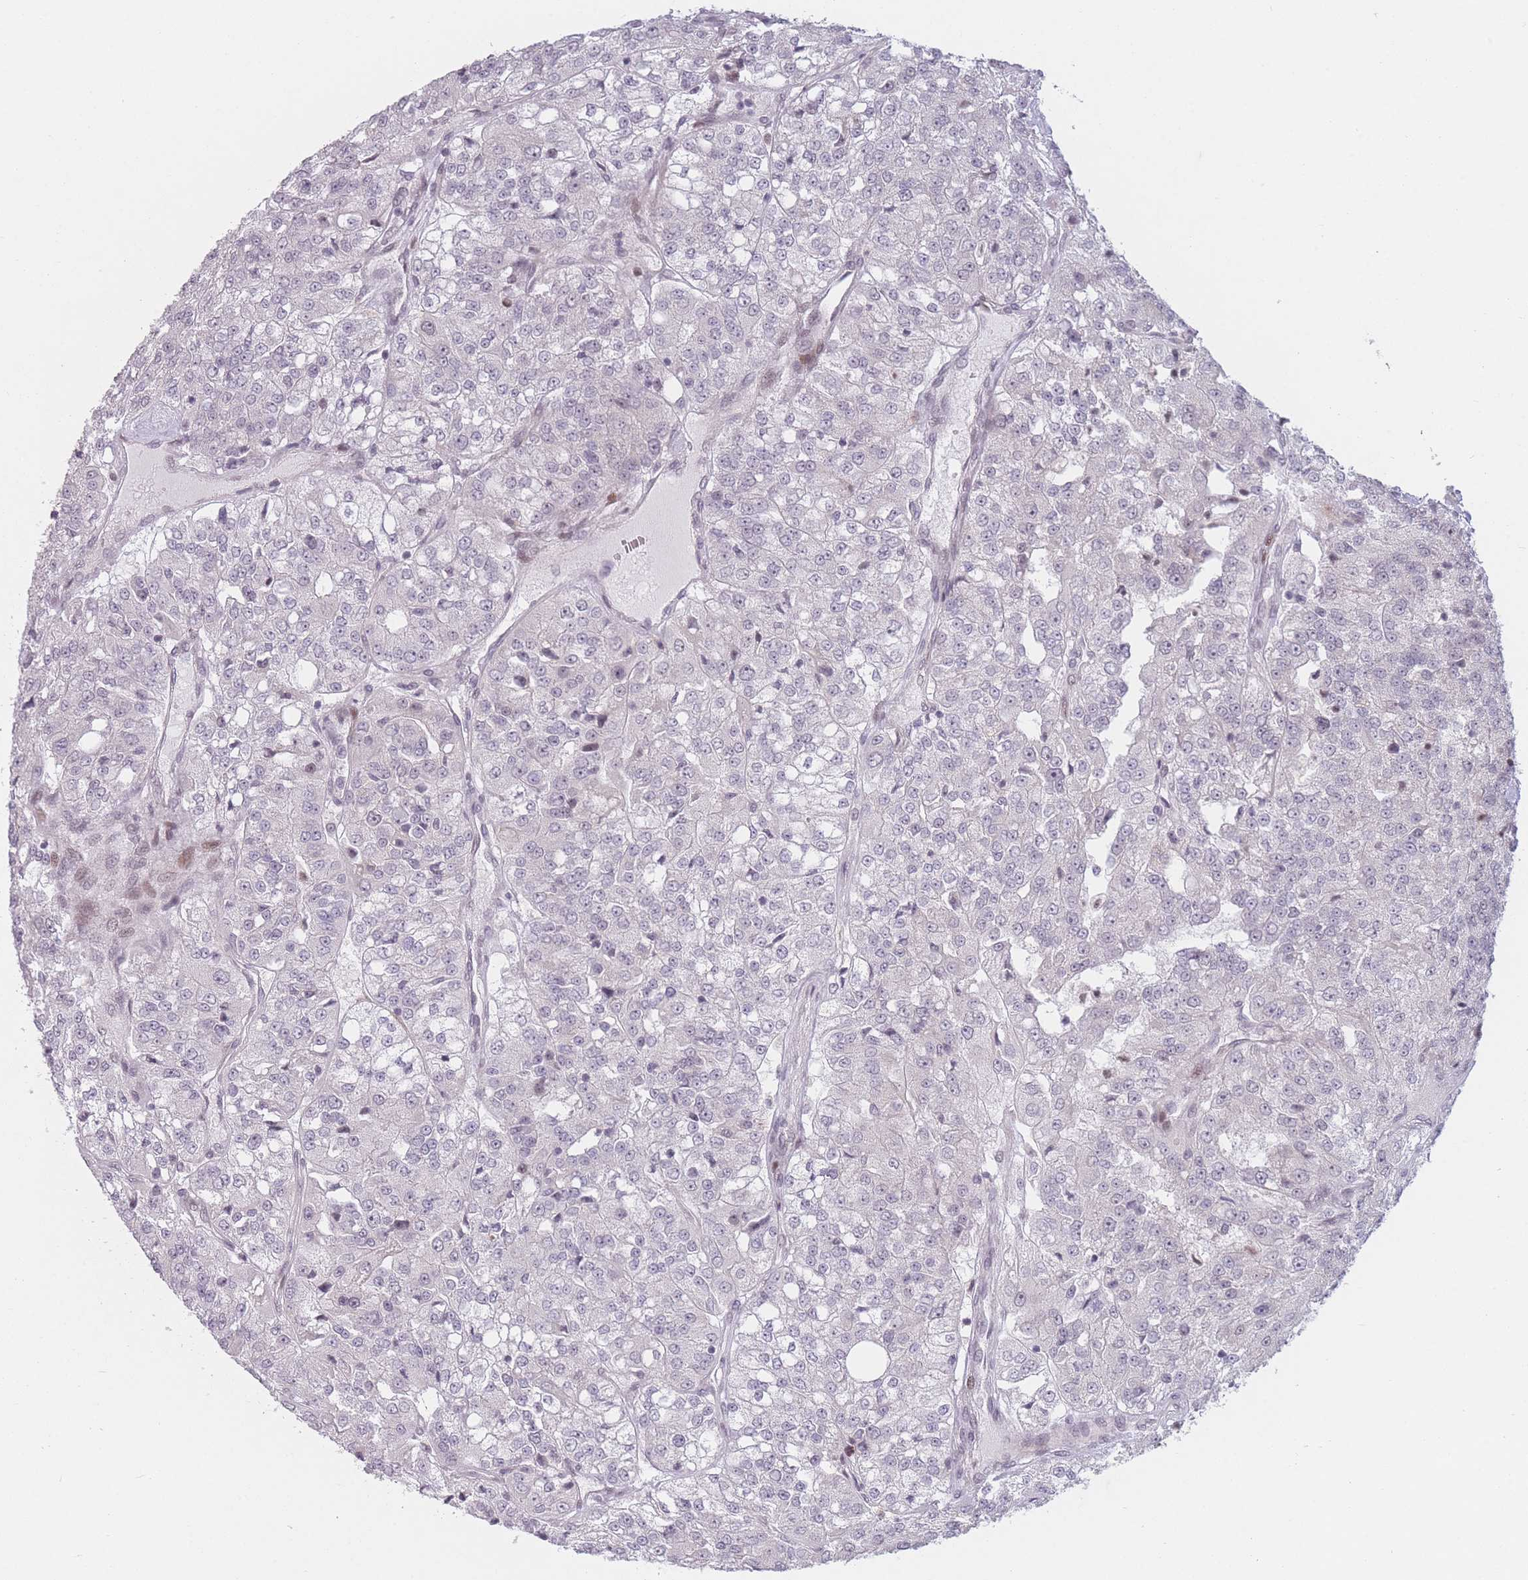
{"staining": {"intensity": "negative", "quantity": "none", "location": "none"}, "tissue": "renal cancer", "cell_type": "Tumor cells", "image_type": "cancer", "snomed": [{"axis": "morphology", "description": "Adenocarcinoma, NOS"}, {"axis": "topography", "description": "Kidney"}], "caption": "Immunohistochemistry histopathology image of human renal cancer (adenocarcinoma) stained for a protein (brown), which shows no positivity in tumor cells.", "gene": "SUPT6H", "patient": {"sex": "female", "age": 63}}